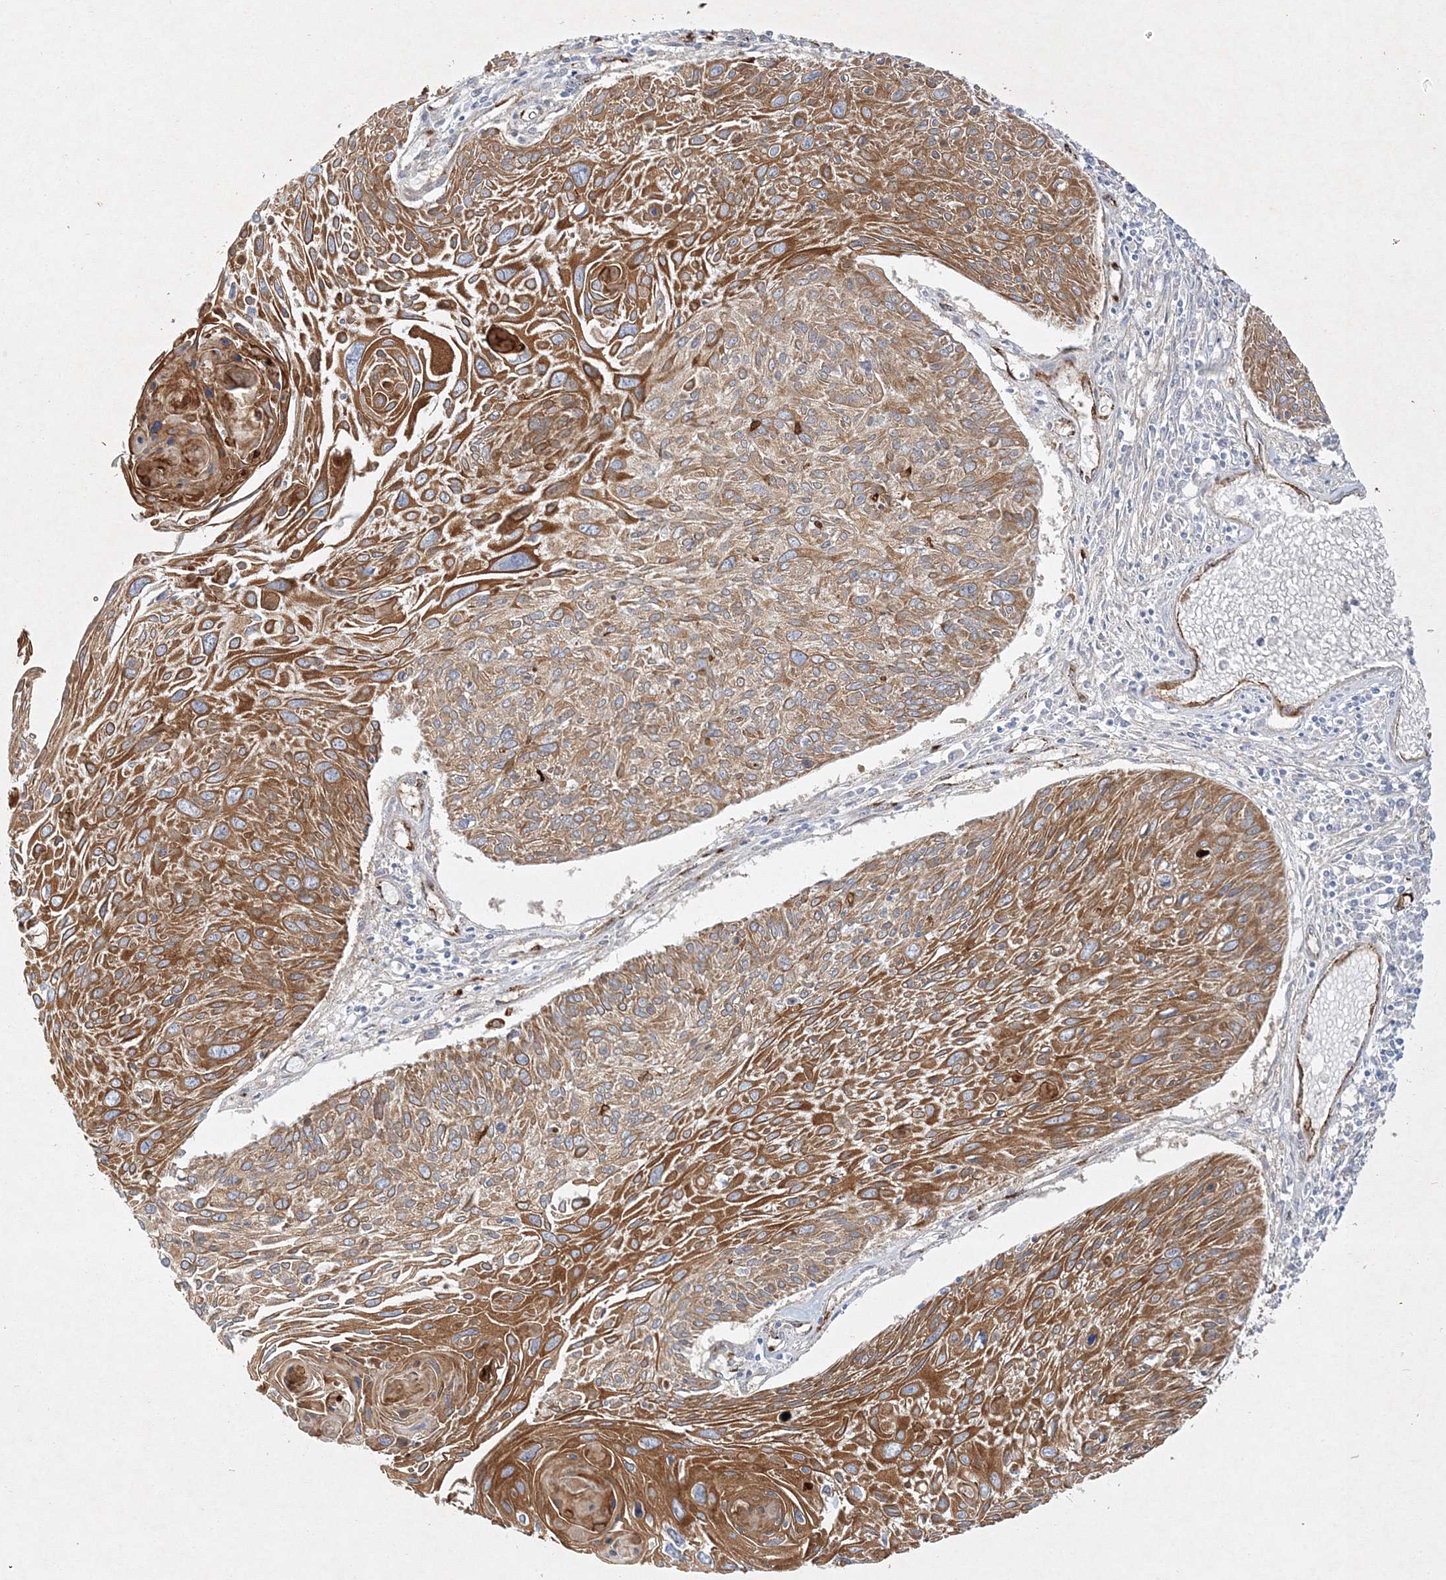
{"staining": {"intensity": "moderate", "quantity": ">75%", "location": "cytoplasmic/membranous"}, "tissue": "cervical cancer", "cell_type": "Tumor cells", "image_type": "cancer", "snomed": [{"axis": "morphology", "description": "Squamous cell carcinoma, NOS"}, {"axis": "topography", "description": "Cervix"}], "caption": "IHC (DAB) staining of squamous cell carcinoma (cervical) shows moderate cytoplasmic/membranous protein positivity in about >75% of tumor cells.", "gene": "ZFYVE16", "patient": {"sex": "female", "age": 51}}